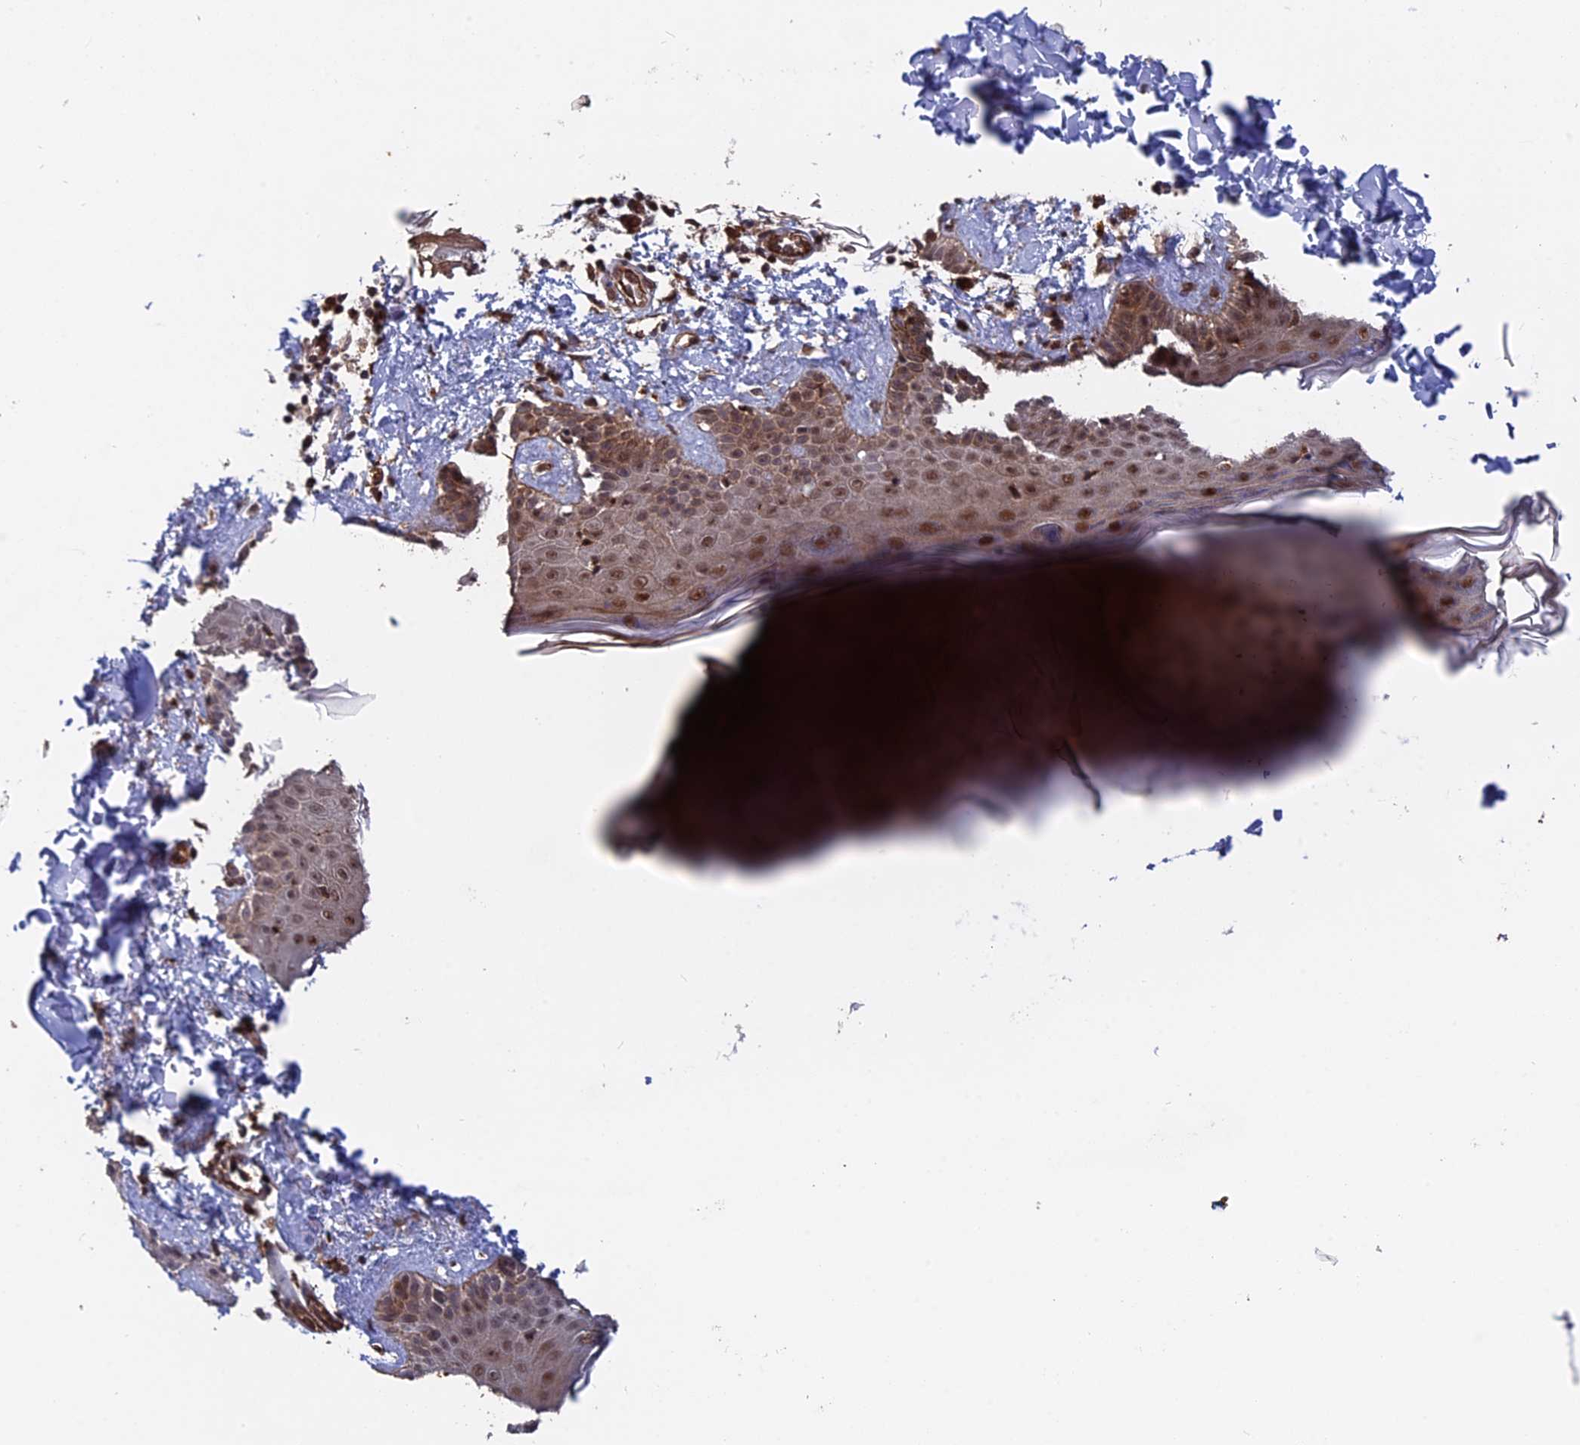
{"staining": {"intensity": "strong", "quantity": ">75%", "location": "cytoplasmic/membranous,nuclear"}, "tissue": "skin", "cell_type": "Fibroblasts", "image_type": "normal", "snomed": [{"axis": "morphology", "description": "Normal tissue, NOS"}, {"axis": "topography", "description": "Skin"}], "caption": "Immunohistochemistry (IHC) micrograph of normal skin: skin stained using immunohistochemistry displays high levels of strong protein expression localized specifically in the cytoplasmic/membranous,nuclear of fibroblasts, appearing as a cytoplasmic/membranous,nuclear brown color.", "gene": "NOSIP", "patient": {"sex": "male", "age": 52}}